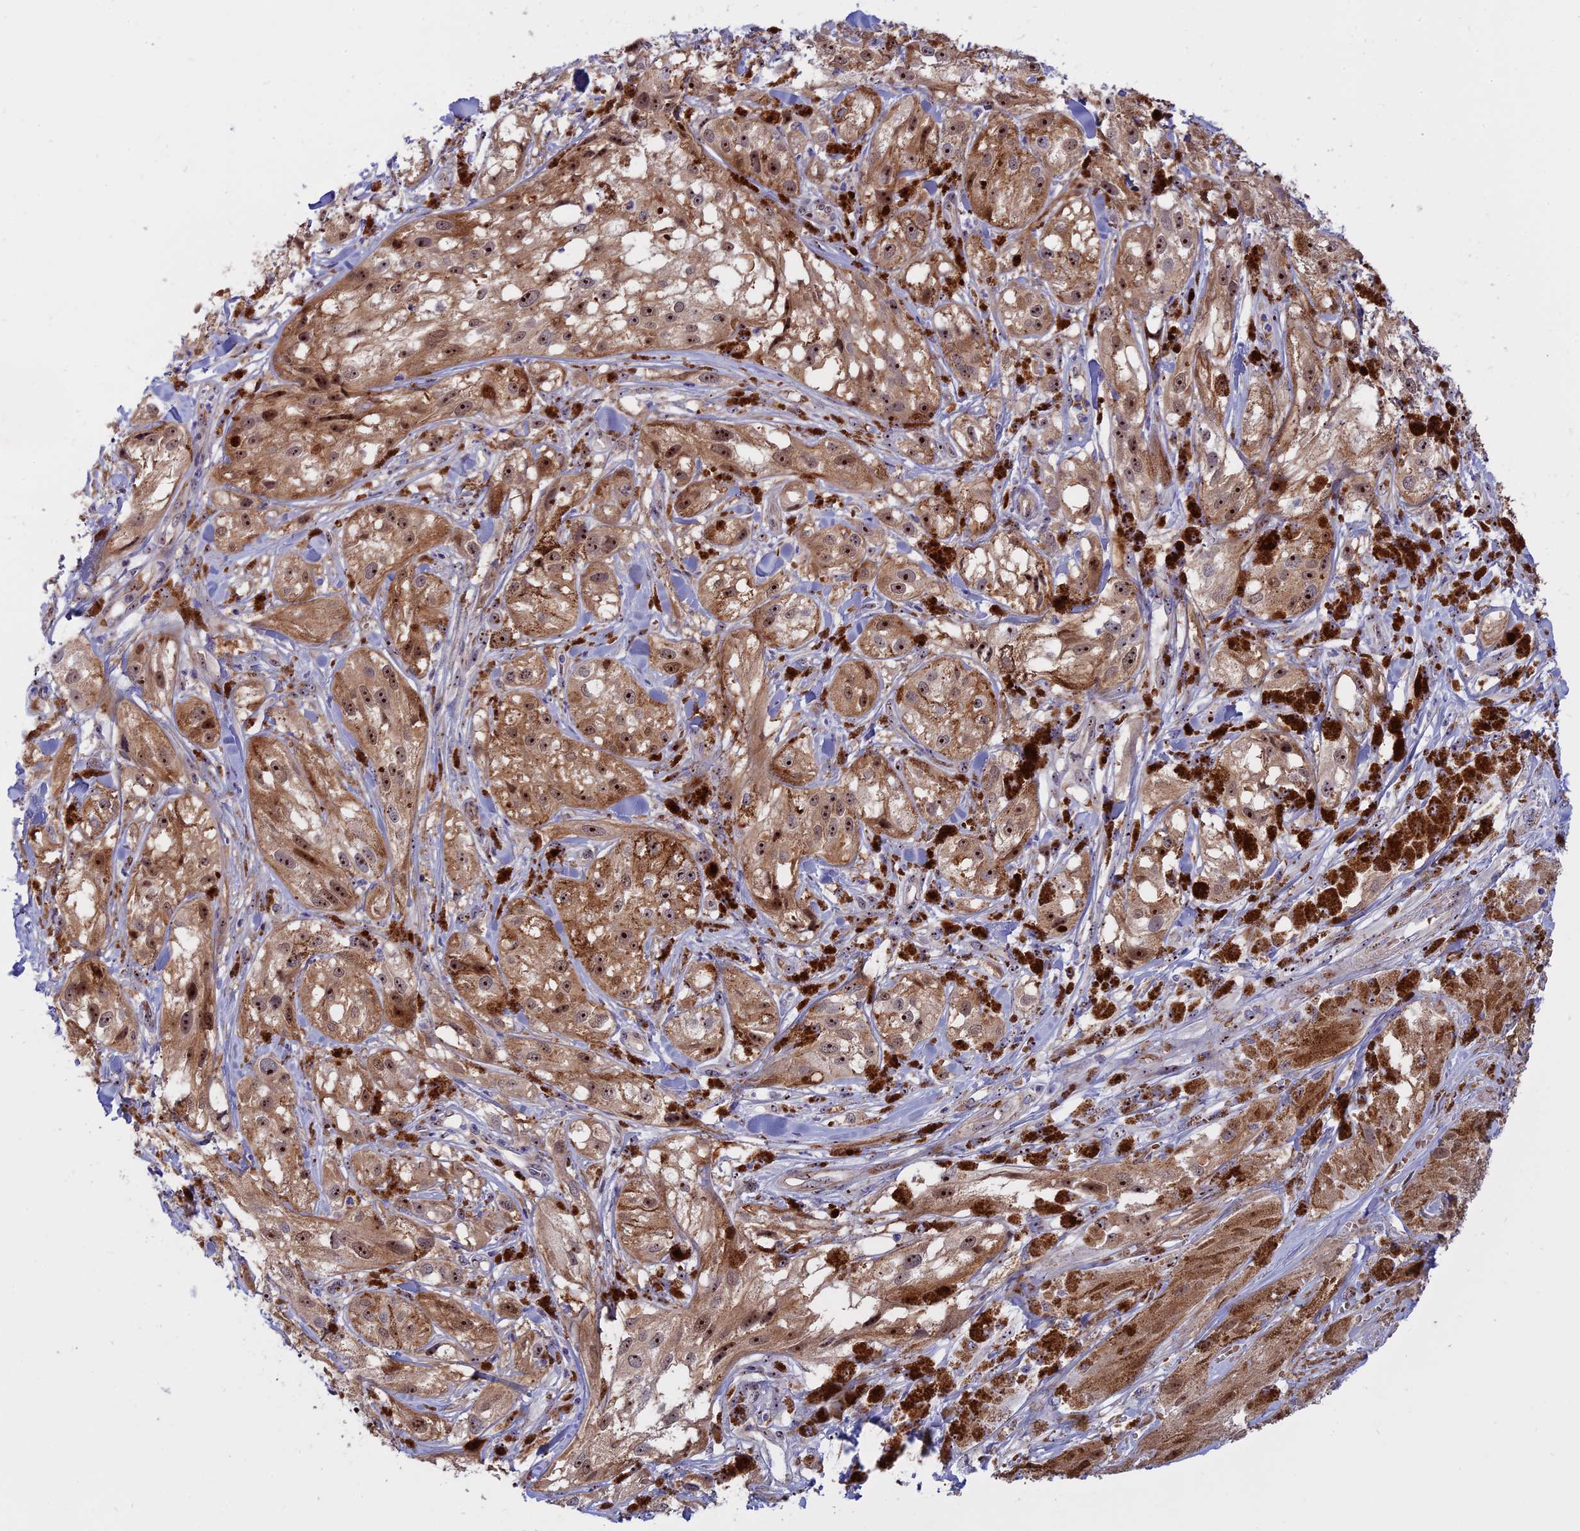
{"staining": {"intensity": "moderate", "quantity": ">75%", "location": "cytoplasmic/membranous,nuclear"}, "tissue": "melanoma", "cell_type": "Tumor cells", "image_type": "cancer", "snomed": [{"axis": "morphology", "description": "Malignant melanoma, NOS"}, {"axis": "topography", "description": "Skin"}], "caption": "An IHC histopathology image of neoplastic tissue is shown. Protein staining in brown shows moderate cytoplasmic/membranous and nuclear positivity in melanoma within tumor cells. (DAB (3,3'-diaminobenzidine) IHC with brightfield microscopy, high magnification).", "gene": "DBNDD1", "patient": {"sex": "male", "age": 88}}